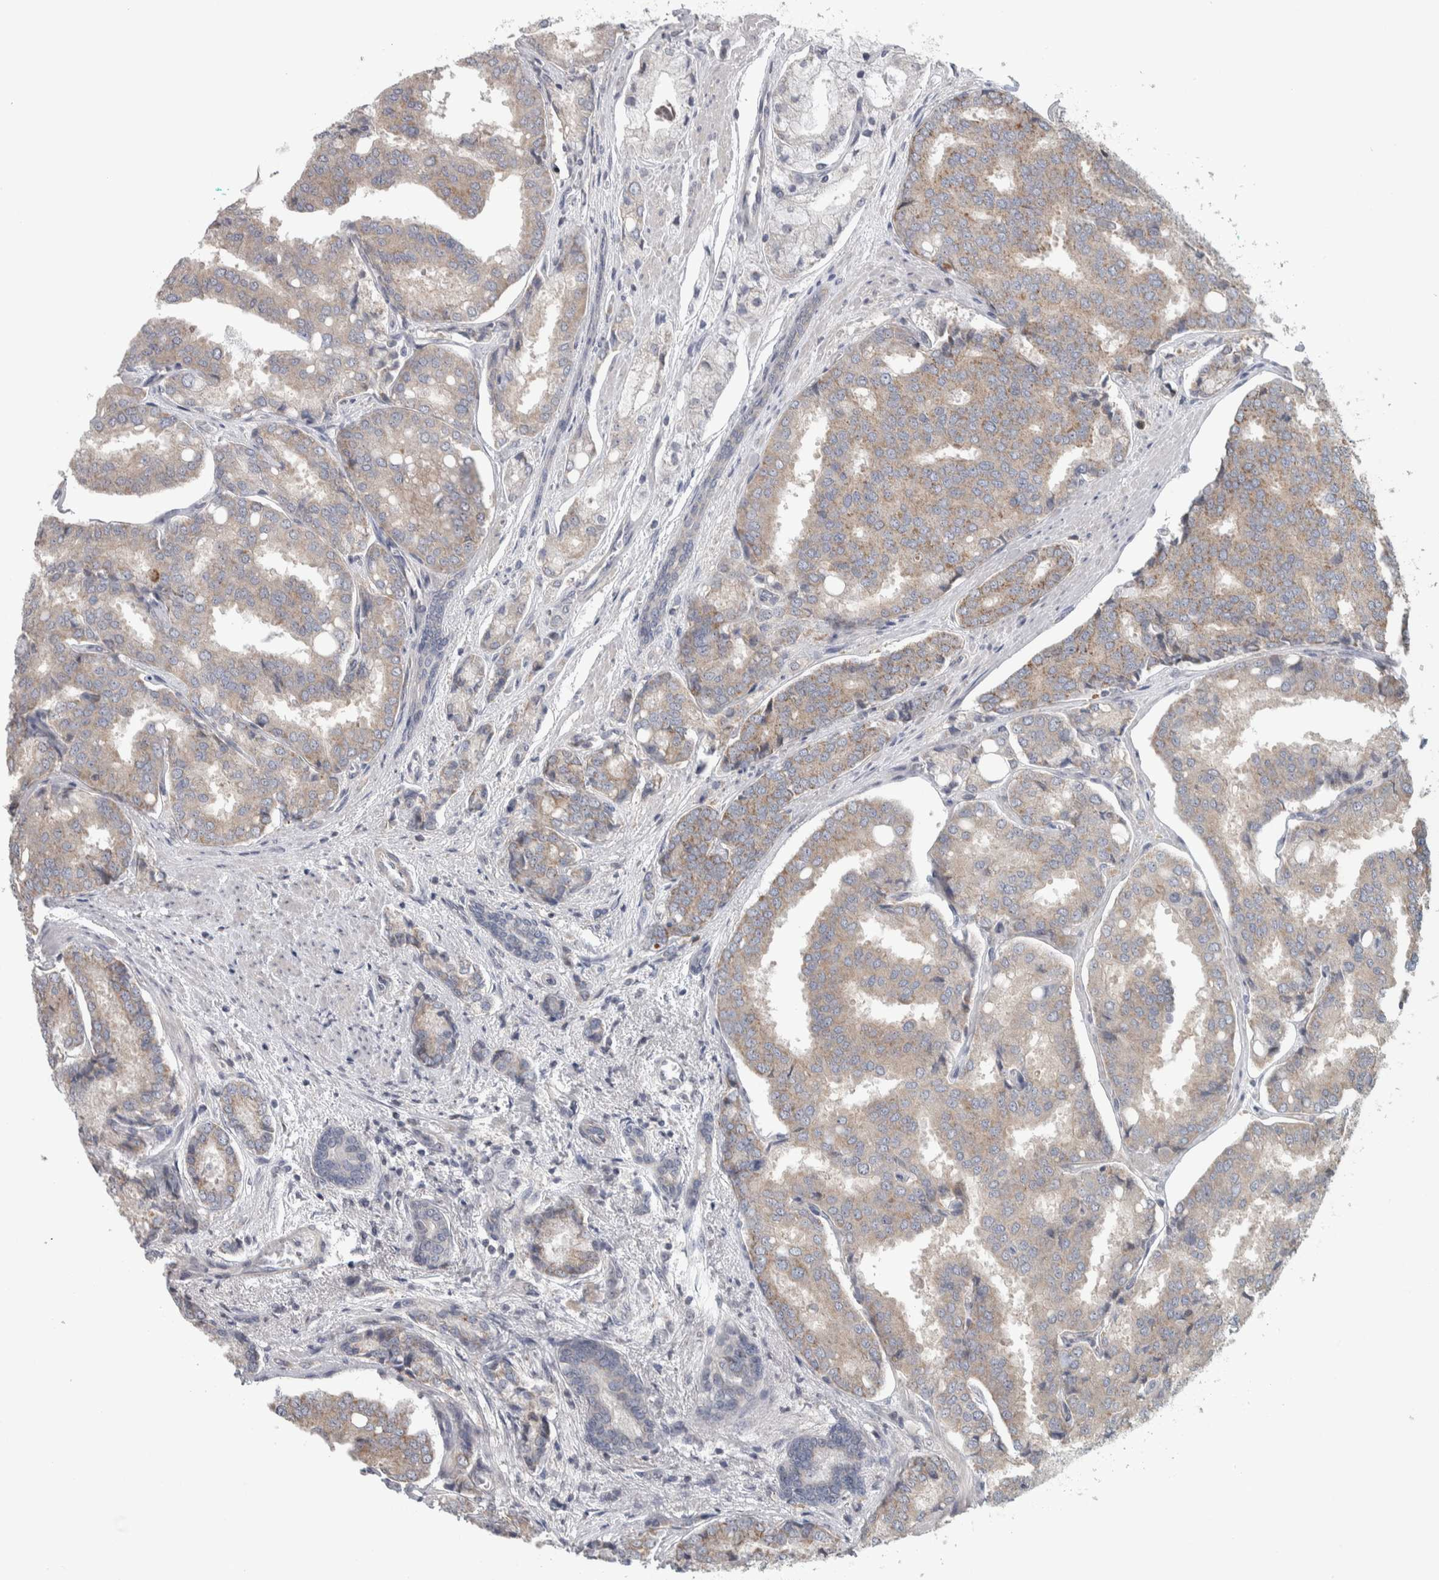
{"staining": {"intensity": "weak", "quantity": ">75%", "location": "cytoplasmic/membranous"}, "tissue": "prostate cancer", "cell_type": "Tumor cells", "image_type": "cancer", "snomed": [{"axis": "morphology", "description": "Adenocarcinoma, High grade"}, {"axis": "topography", "description": "Prostate"}], "caption": "Human prostate adenocarcinoma (high-grade) stained with a protein marker reveals weak staining in tumor cells.", "gene": "CWC27", "patient": {"sex": "male", "age": 50}}